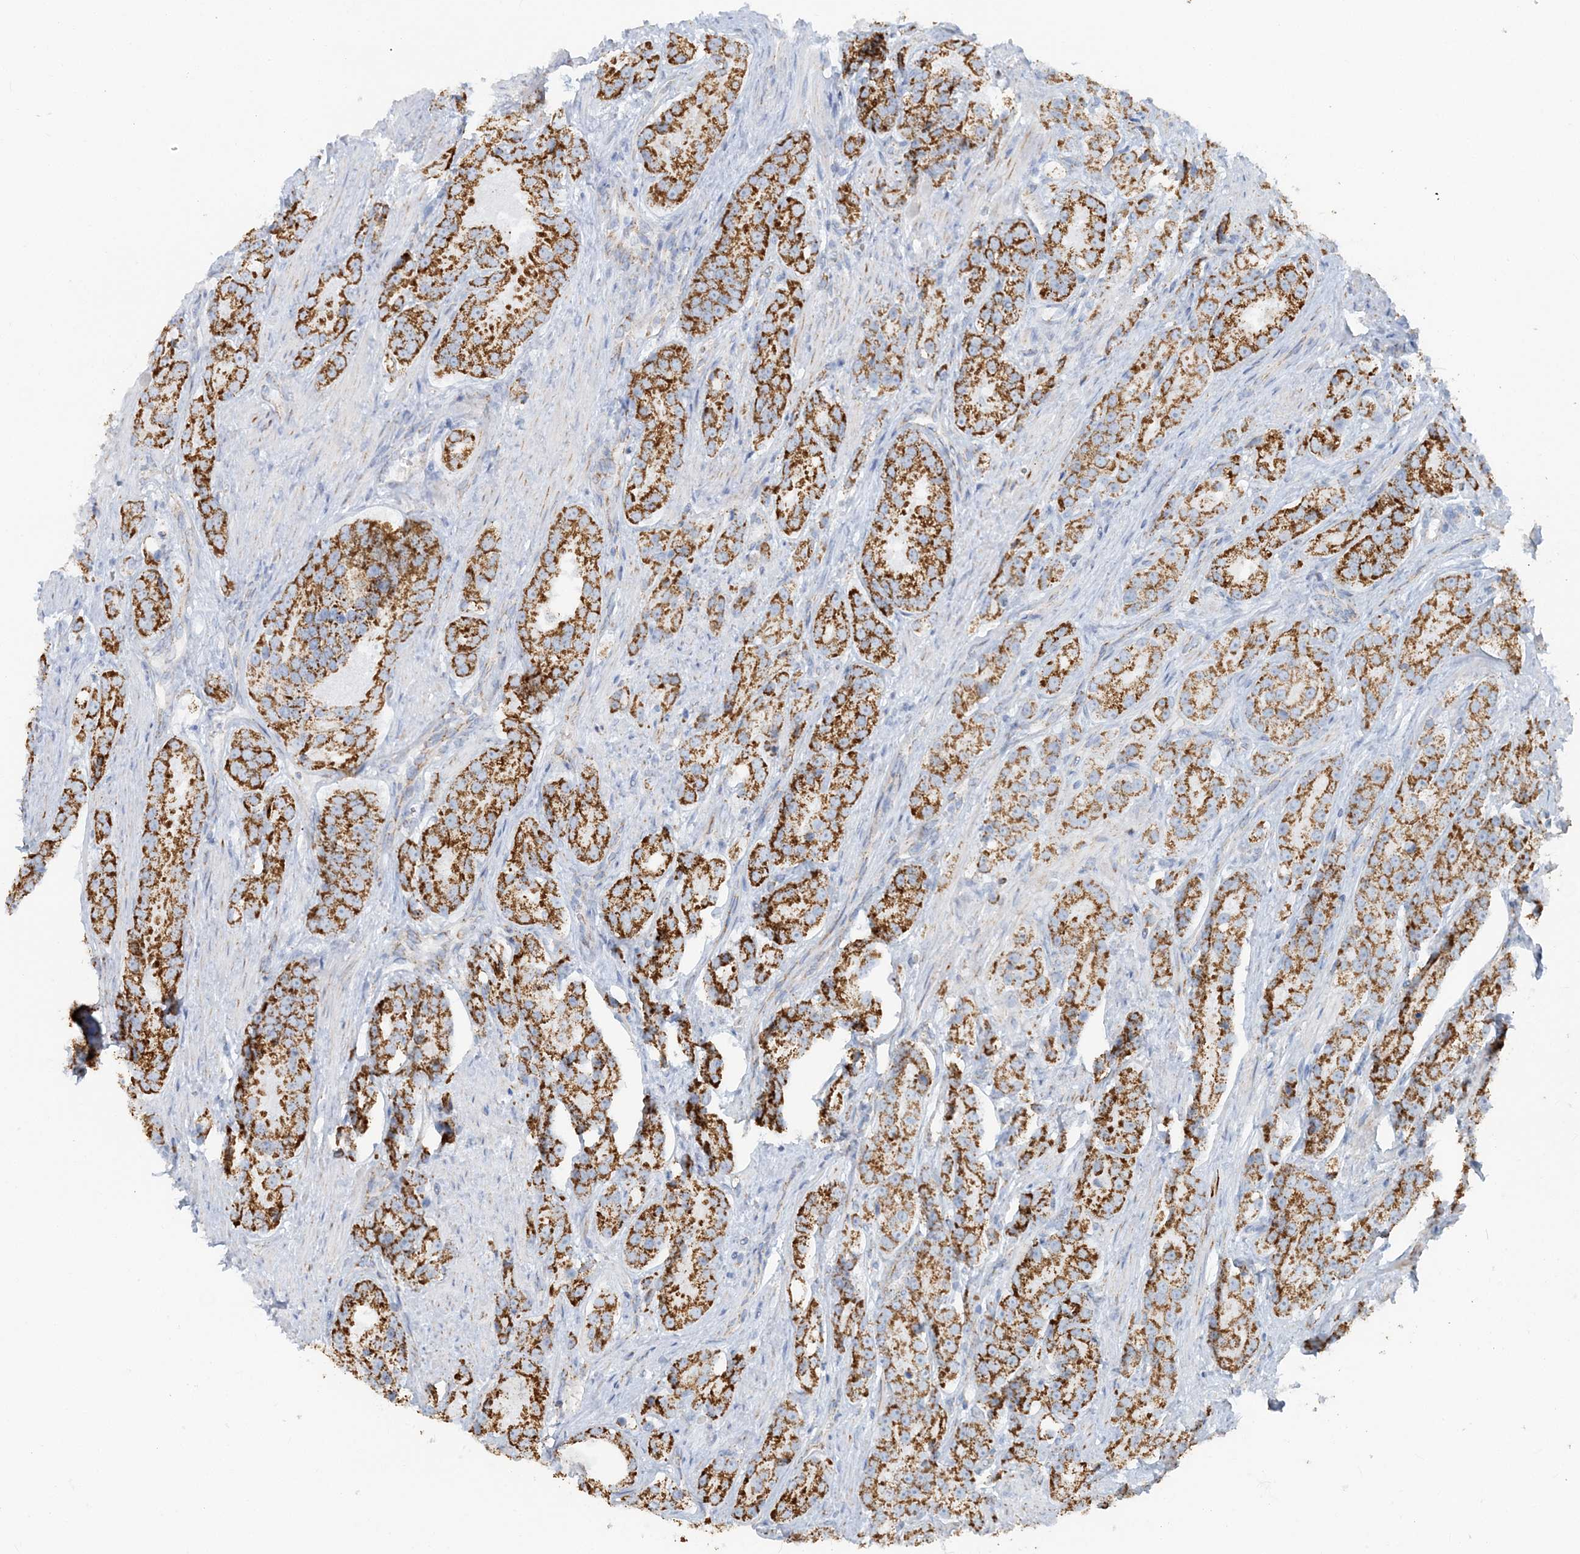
{"staining": {"intensity": "strong", "quantity": ">75%", "location": "cytoplasmic/membranous"}, "tissue": "prostate cancer", "cell_type": "Tumor cells", "image_type": "cancer", "snomed": [{"axis": "morphology", "description": "Adenocarcinoma, High grade"}, {"axis": "topography", "description": "Prostate"}], "caption": "Prostate cancer tissue shows strong cytoplasmic/membranous positivity in approximately >75% of tumor cells", "gene": "PCCB", "patient": {"sex": "male", "age": 60}}